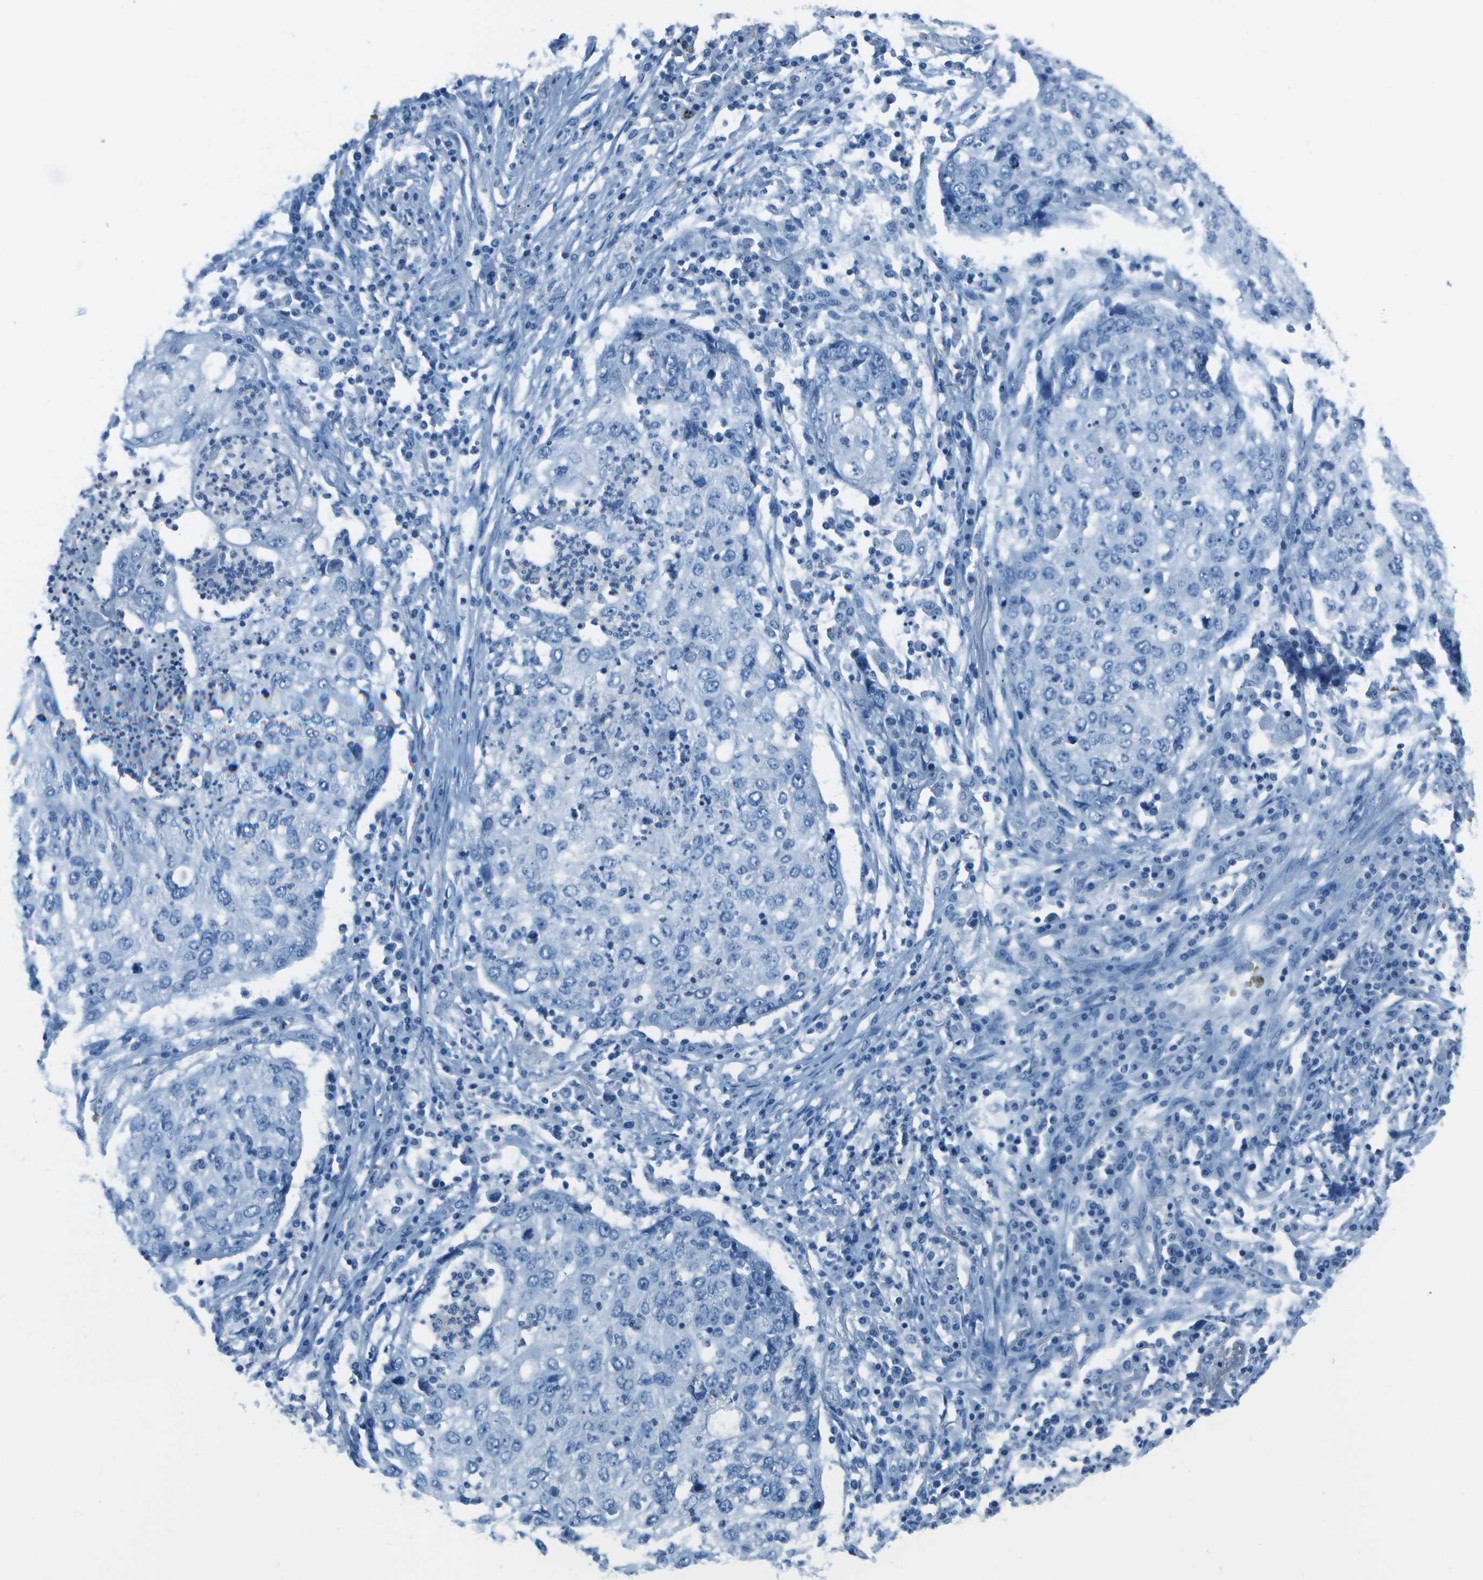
{"staining": {"intensity": "negative", "quantity": "none", "location": "none"}, "tissue": "lung cancer", "cell_type": "Tumor cells", "image_type": "cancer", "snomed": [{"axis": "morphology", "description": "Squamous cell carcinoma, NOS"}, {"axis": "topography", "description": "Lung"}], "caption": "This is an immunohistochemistry histopathology image of human lung squamous cell carcinoma. There is no positivity in tumor cells.", "gene": "ASL", "patient": {"sex": "female", "age": 63}}